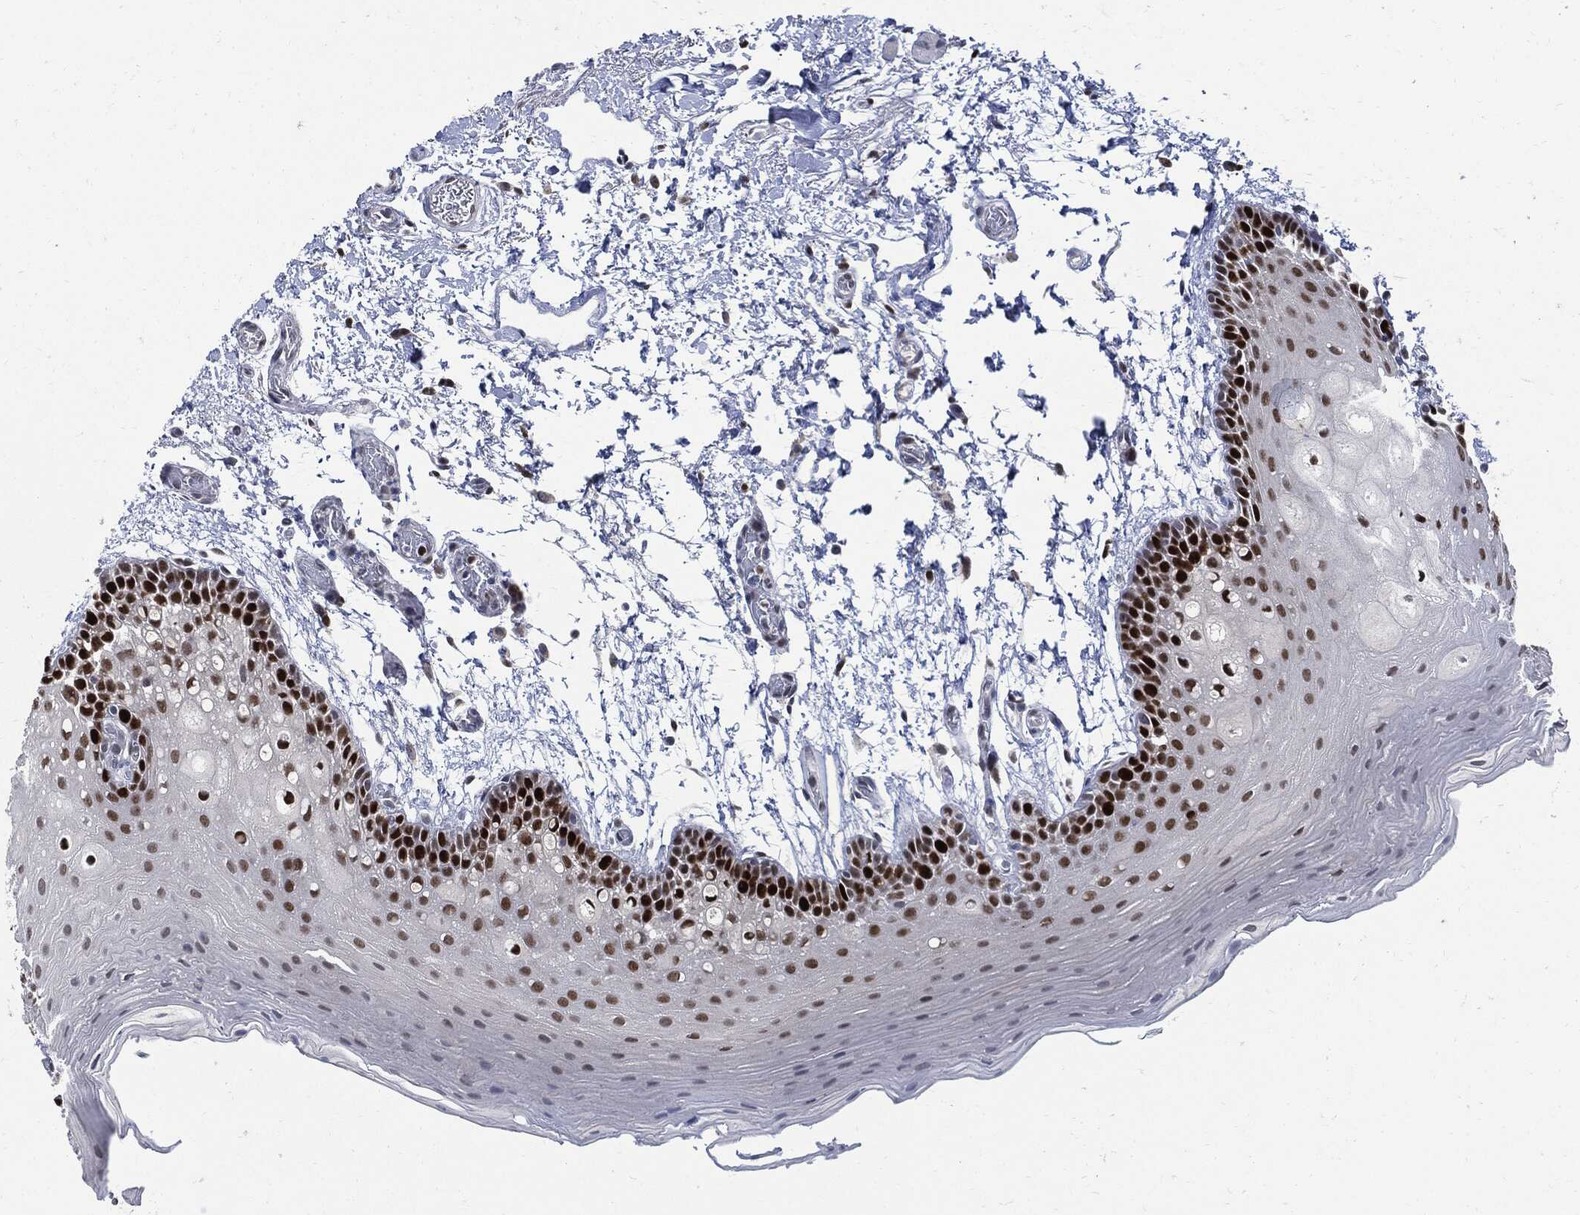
{"staining": {"intensity": "strong", "quantity": "<25%", "location": "nuclear"}, "tissue": "oral mucosa", "cell_type": "Squamous epithelial cells", "image_type": "normal", "snomed": [{"axis": "morphology", "description": "Normal tissue, NOS"}, {"axis": "topography", "description": "Oral tissue"}], "caption": "Squamous epithelial cells display strong nuclear positivity in about <25% of cells in normal oral mucosa.", "gene": "PCNA", "patient": {"sex": "male", "age": 62}}